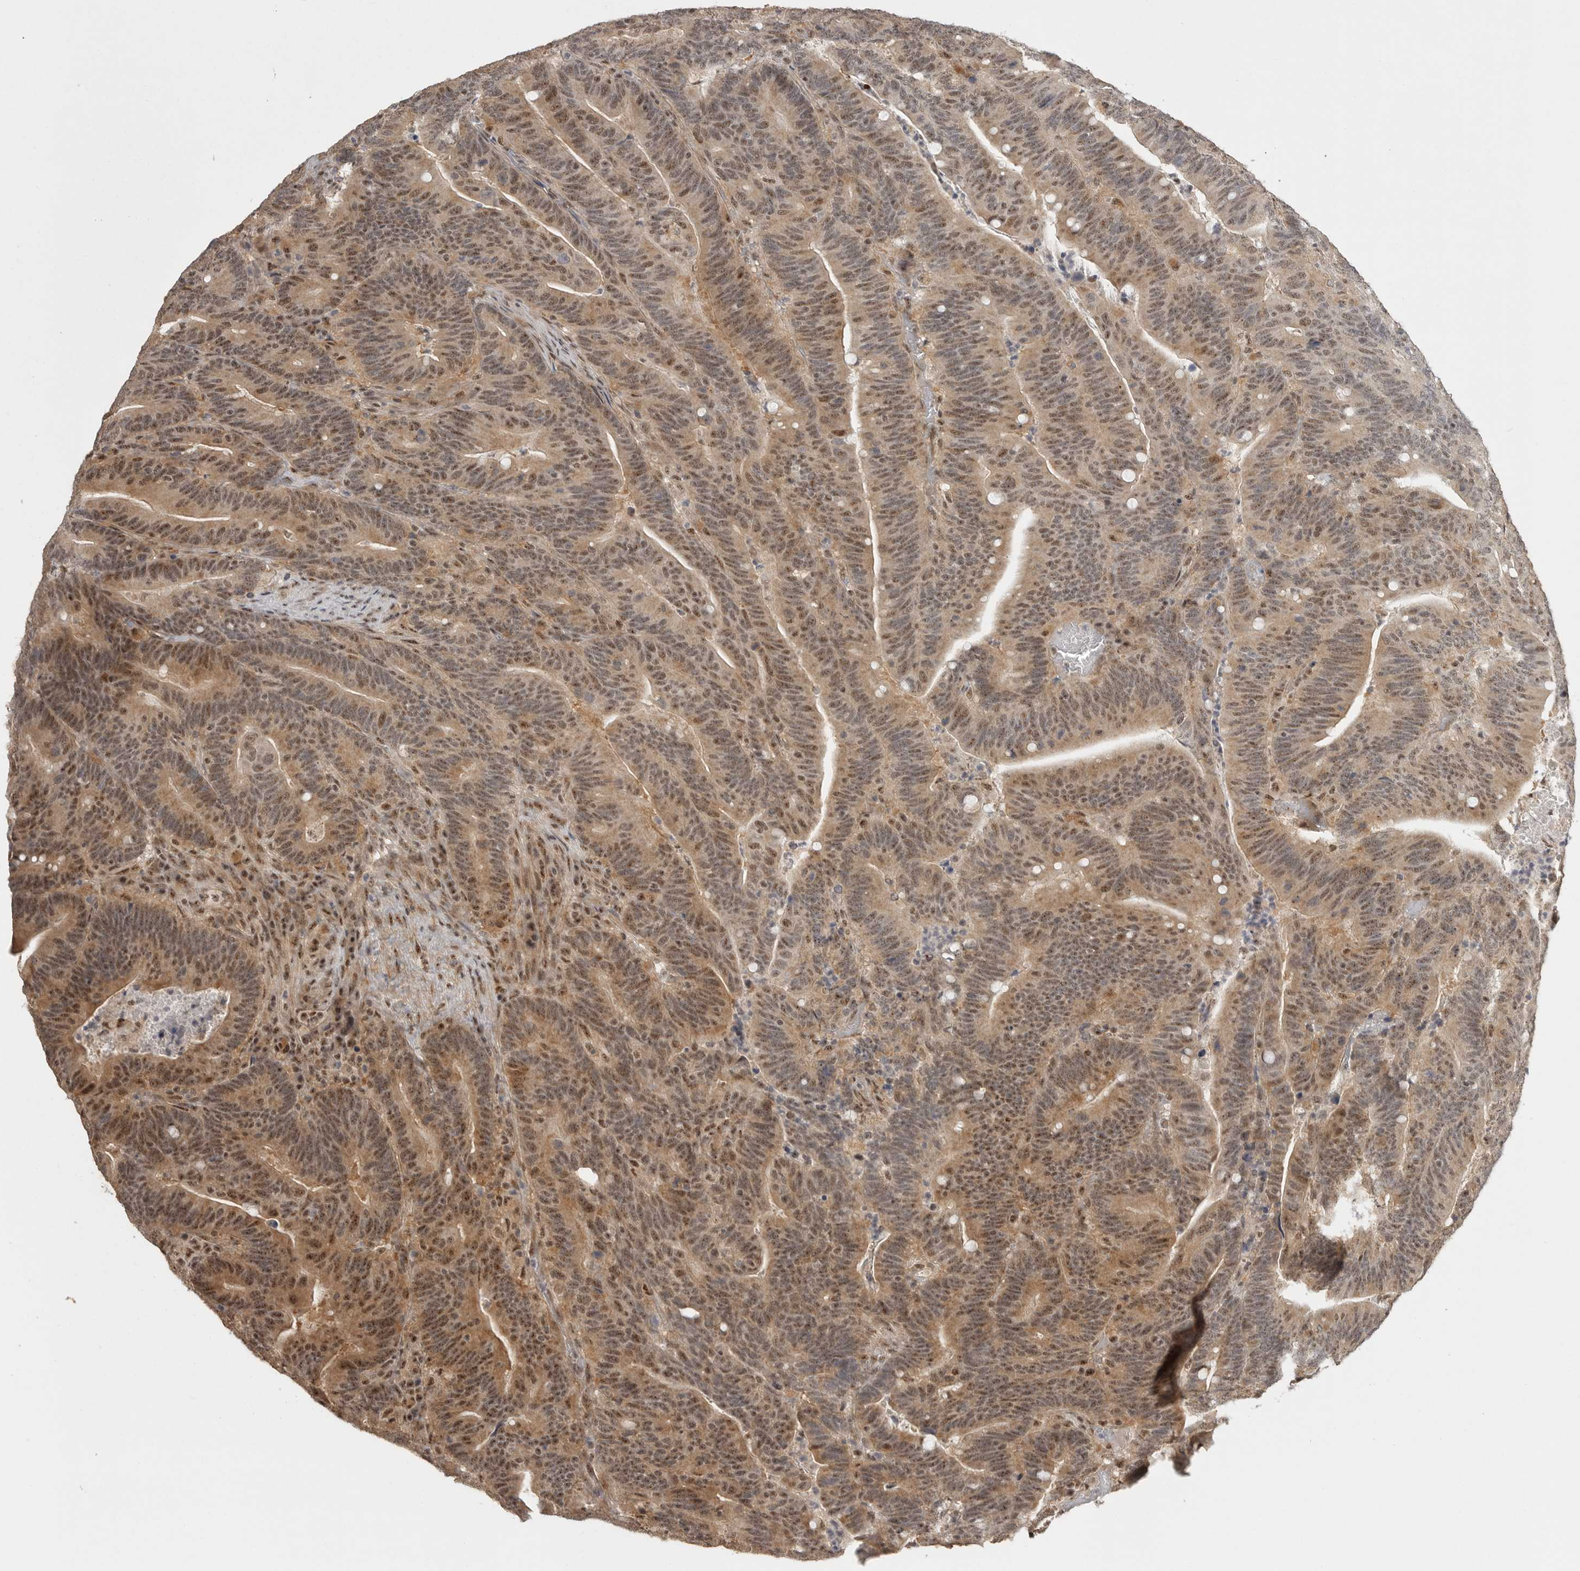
{"staining": {"intensity": "moderate", "quantity": ">75%", "location": "cytoplasmic/membranous,nuclear"}, "tissue": "colorectal cancer", "cell_type": "Tumor cells", "image_type": "cancer", "snomed": [{"axis": "morphology", "description": "Adenocarcinoma, NOS"}, {"axis": "topography", "description": "Colon"}], "caption": "Colorectal adenocarcinoma stained with a protein marker reveals moderate staining in tumor cells.", "gene": "POMP", "patient": {"sex": "female", "age": 66}}